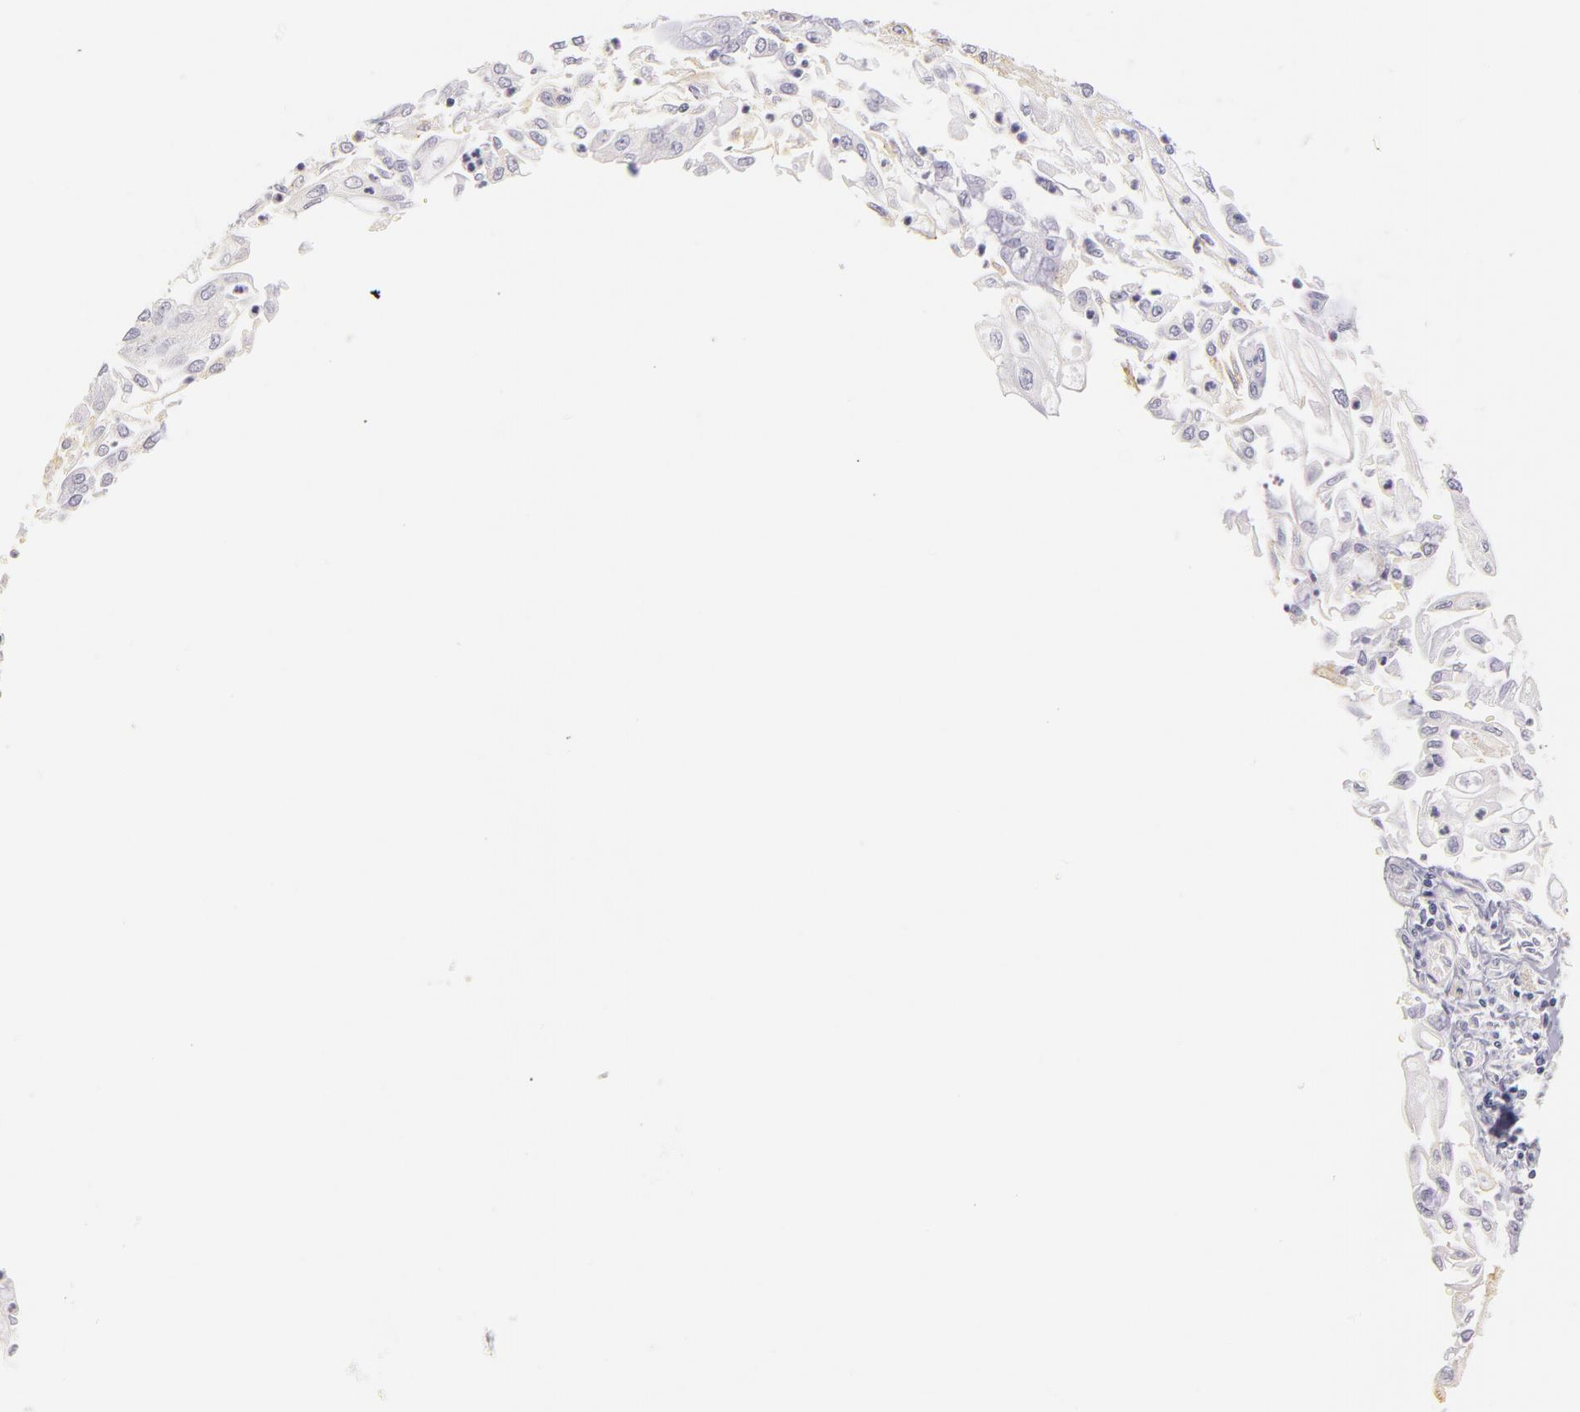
{"staining": {"intensity": "moderate", "quantity": "<25%", "location": "cytoplasmic/membranous"}, "tissue": "endometrial cancer", "cell_type": "Tumor cells", "image_type": "cancer", "snomed": [{"axis": "morphology", "description": "Adenocarcinoma, NOS"}, {"axis": "topography", "description": "Endometrium"}], "caption": "Moderate cytoplasmic/membranous staining for a protein is present in approximately <25% of tumor cells of adenocarcinoma (endometrial) using immunohistochemistry (IHC).", "gene": "CD44", "patient": {"sex": "female", "age": 75}}